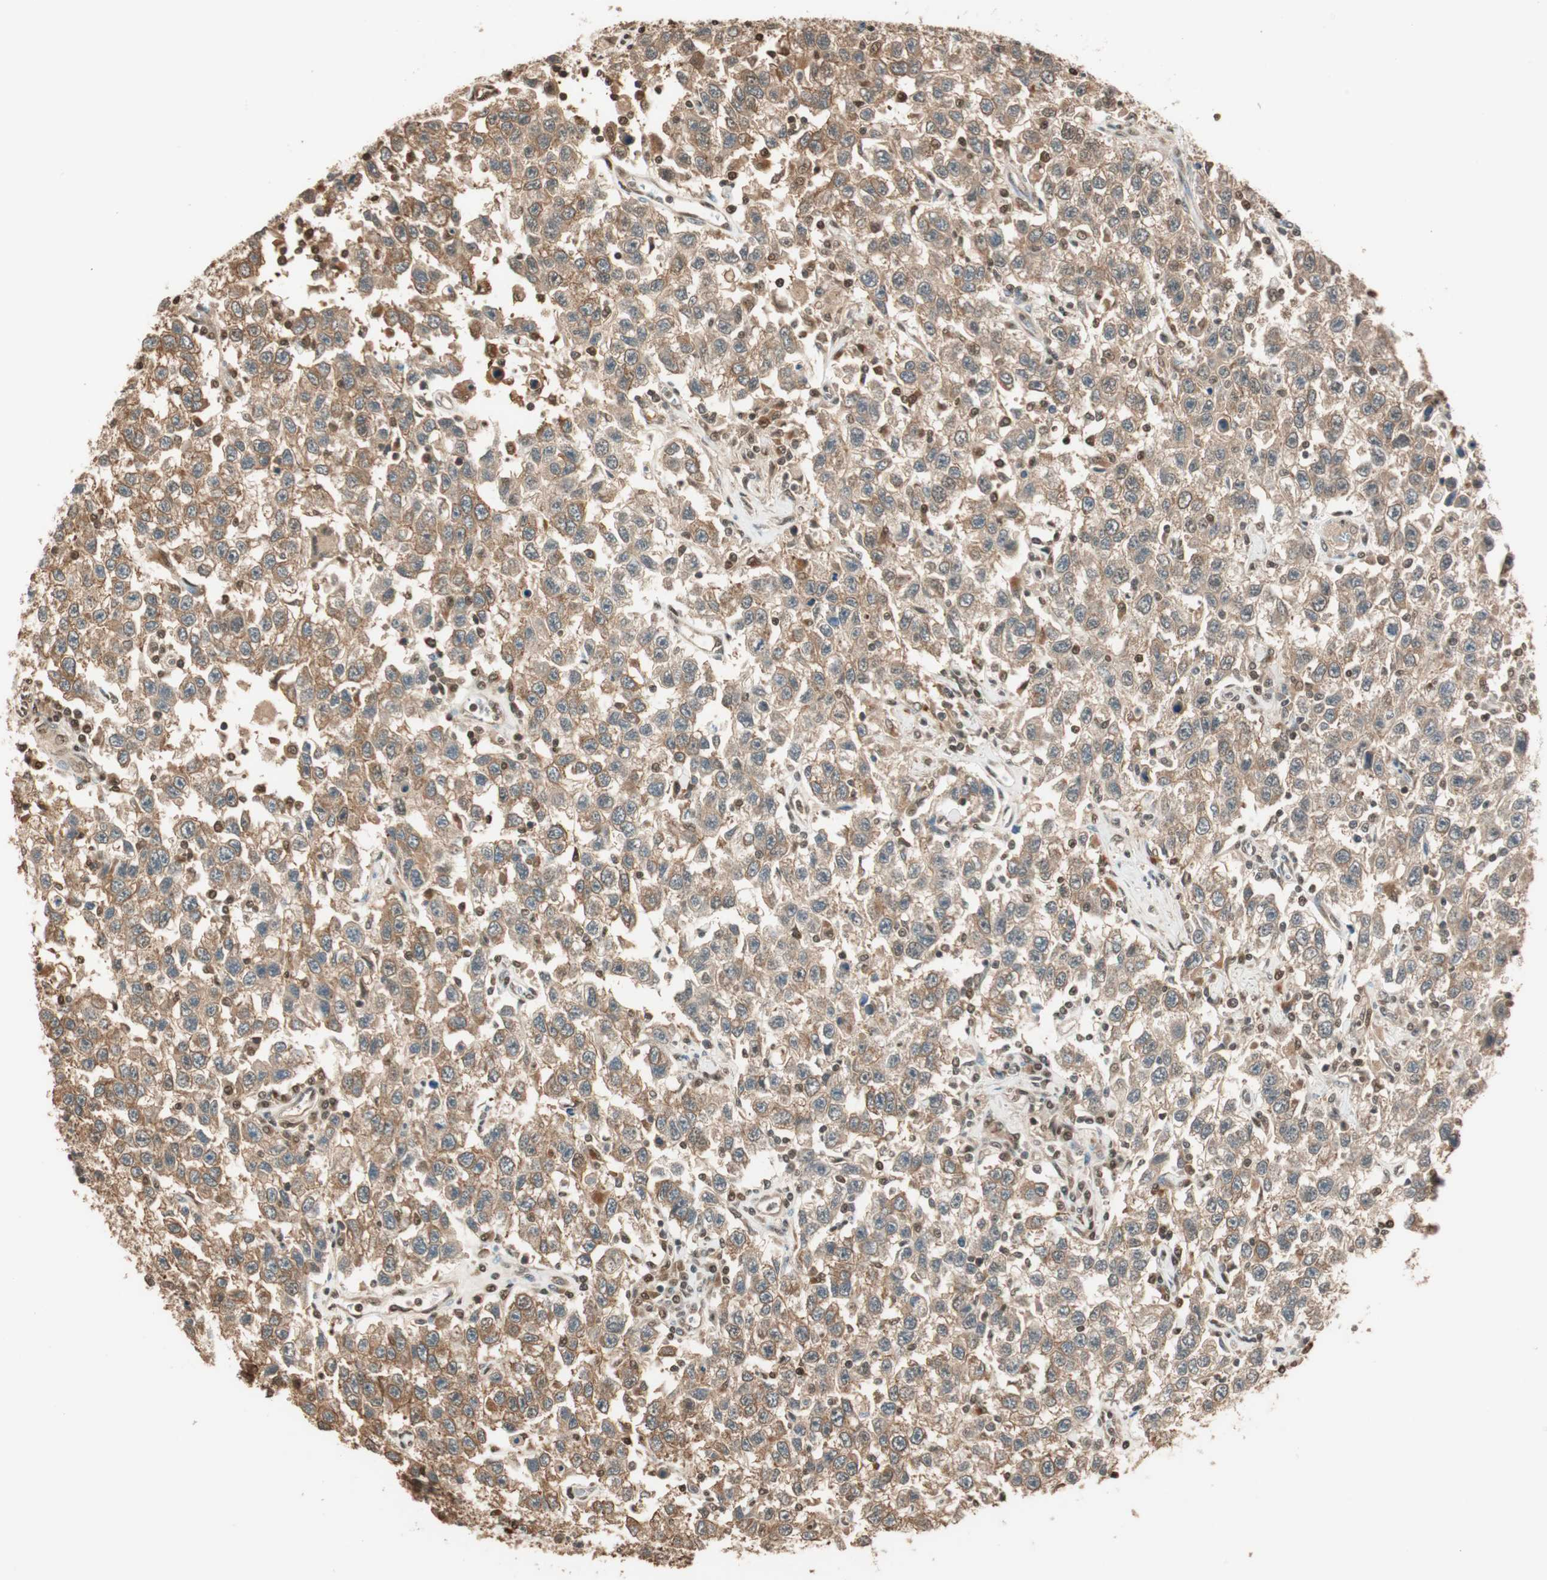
{"staining": {"intensity": "moderate", "quantity": ">75%", "location": "cytoplasmic/membranous"}, "tissue": "testis cancer", "cell_type": "Tumor cells", "image_type": "cancer", "snomed": [{"axis": "morphology", "description": "Seminoma, NOS"}, {"axis": "topography", "description": "Testis"}], "caption": "Testis cancer (seminoma) stained with a brown dye shows moderate cytoplasmic/membranous positive expression in approximately >75% of tumor cells.", "gene": "ZNF443", "patient": {"sex": "male", "age": 41}}